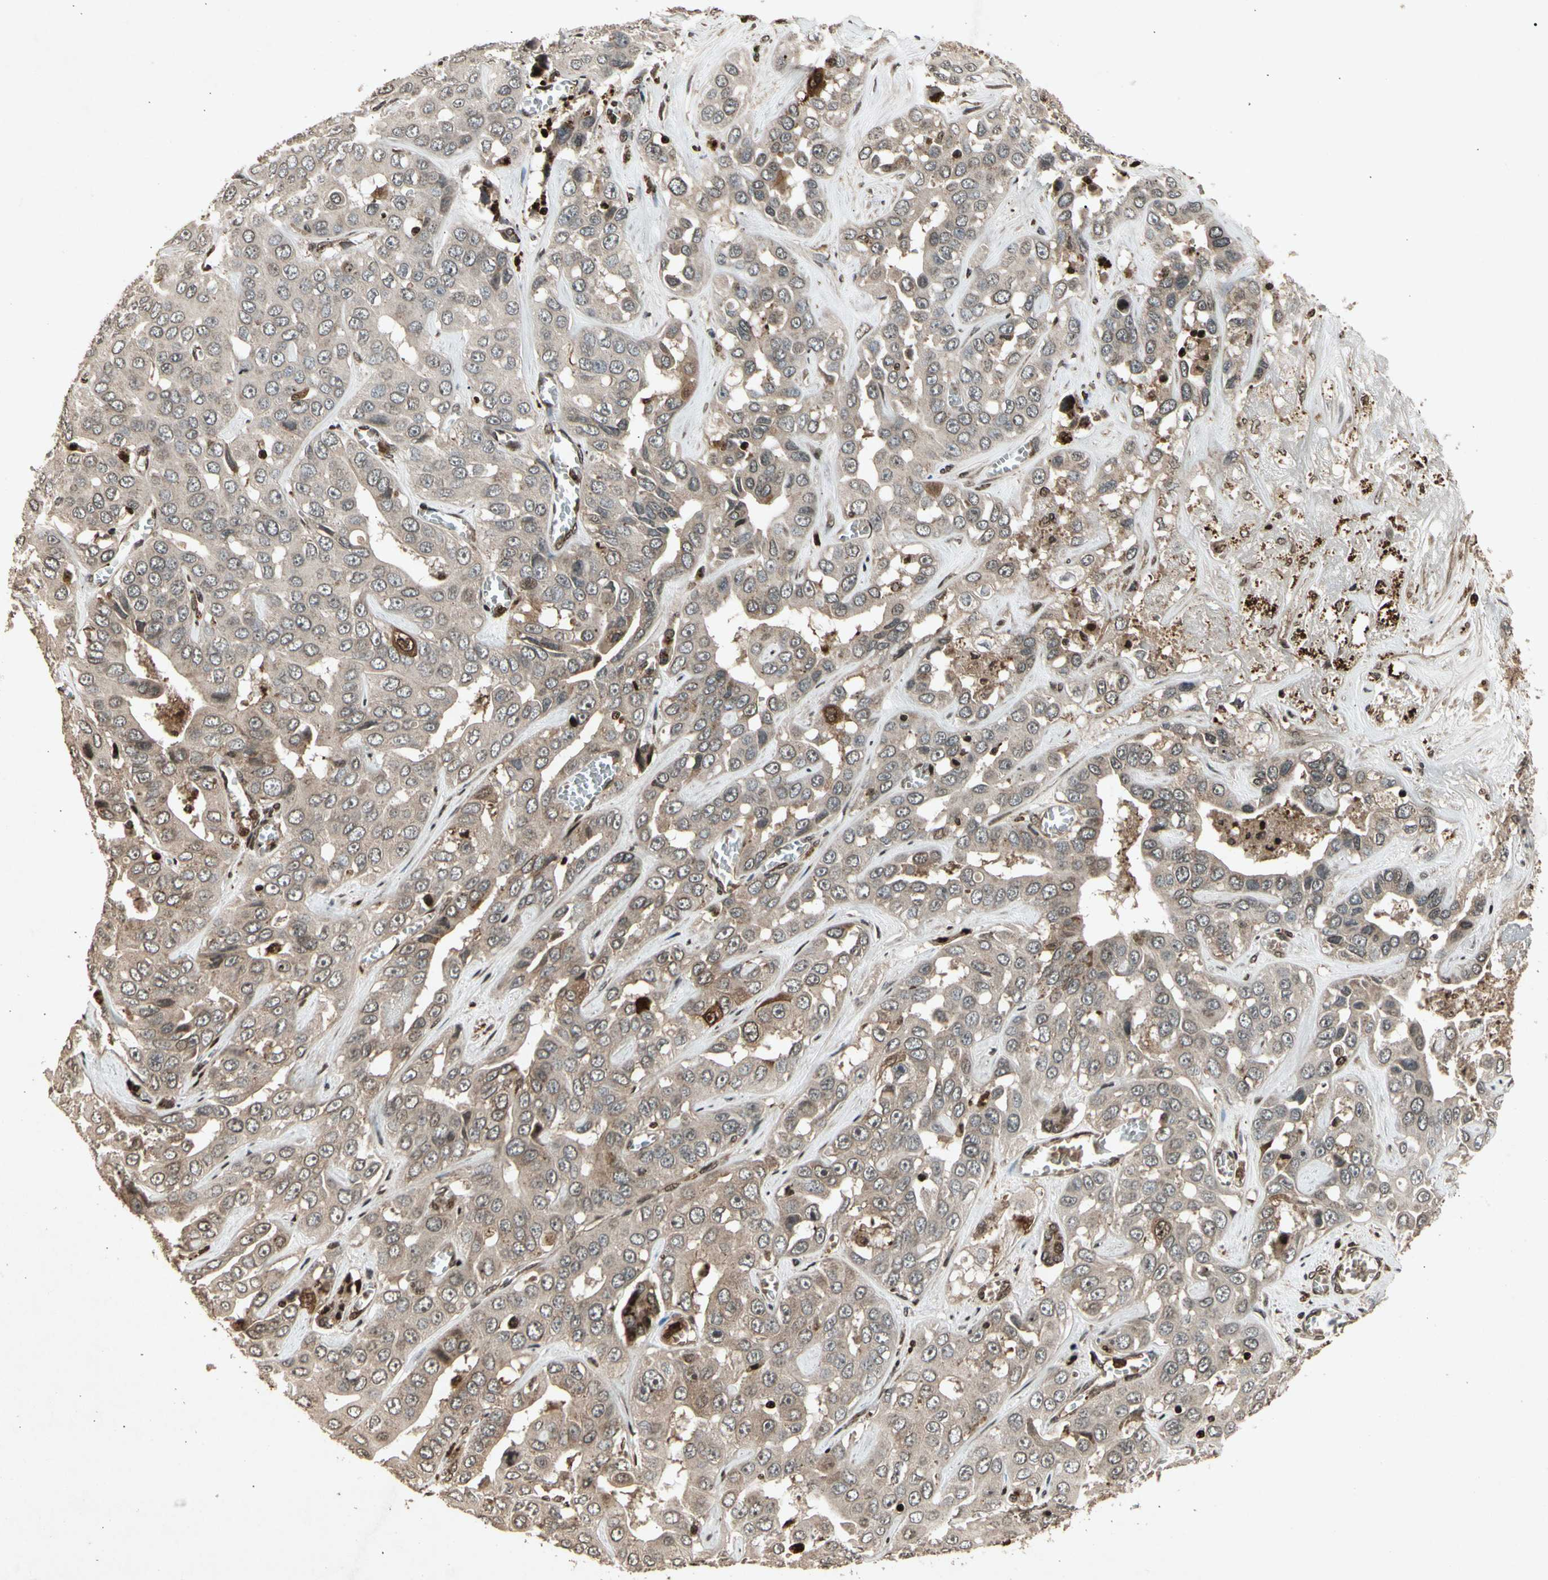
{"staining": {"intensity": "moderate", "quantity": ">75%", "location": "cytoplasmic/membranous"}, "tissue": "liver cancer", "cell_type": "Tumor cells", "image_type": "cancer", "snomed": [{"axis": "morphology", "description": "Cholangiocarcinoma"}, {"axis": "topography", "description": "Liver"}], "caption": "Protein analysis of liver cancer tissue shows moderate cytoplasmic/membranous staining in approximately >75% of tumor cells.", "gene": "GLRX", "patient": {"sex": "female", "age": 52}}